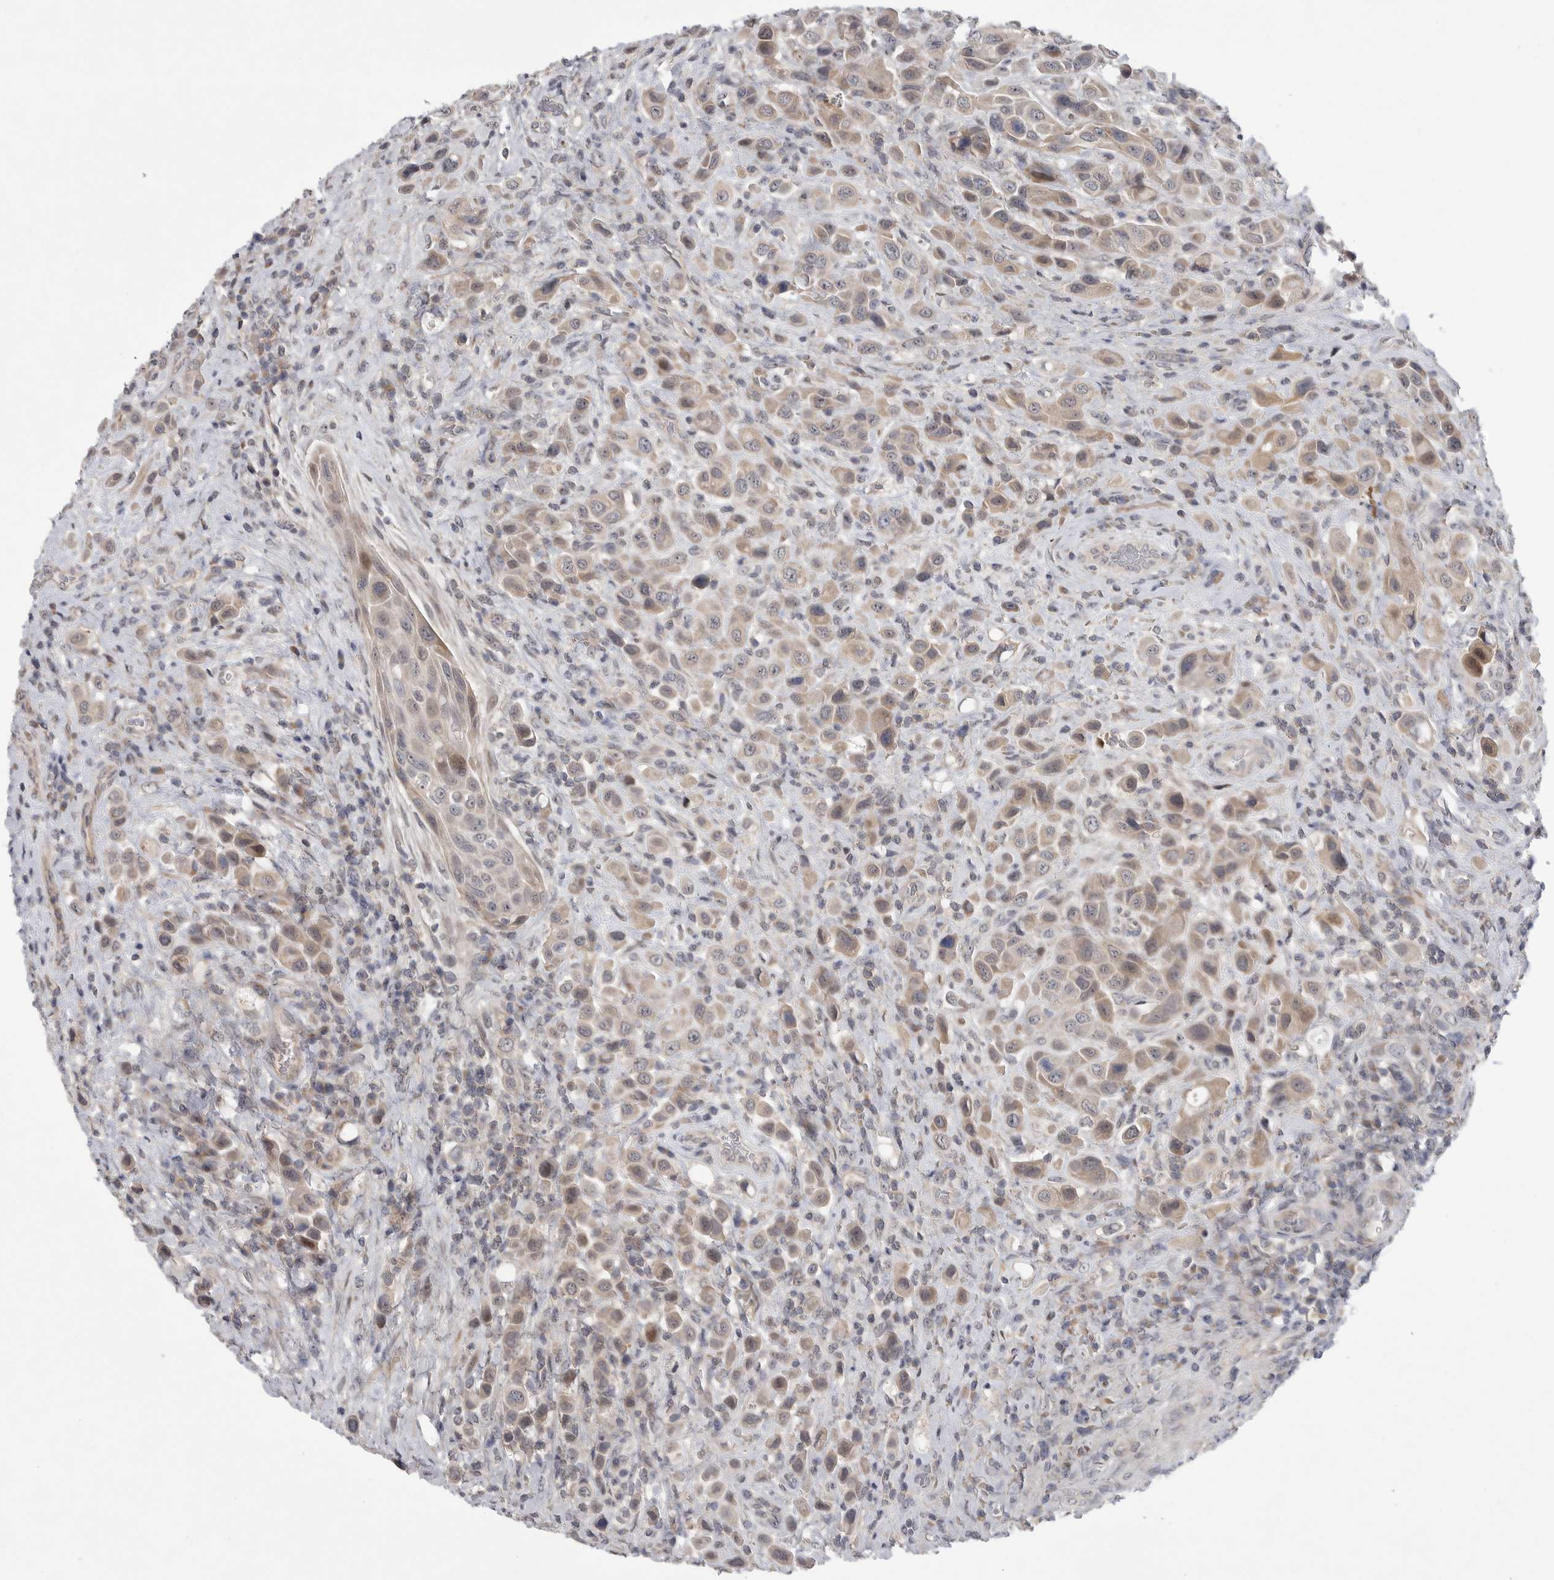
{"staining": {"intensity": "weak", "quantity": ">75%", "location": "cytoplasmic/membranous"}, "tissue": "urothelial cancer", "cell_type": "Tumor cells", "image_type": "cancer", "snomed": [{"axis": "morphology", "description": "Urothelial carcinoma, High grade"}, {"axis": "topography", "description": "Urinary bladder"}], "caption": "Immunohistochemistry (IHC) histopathology image of urothelial cancer stained for a protein (brown), which displays low levels of weak cytoplasmic/membranous expression in approximately >75% of tumor cells.", "gene": "FBXO43", "patient": {"sex": "male", "age": 50}}